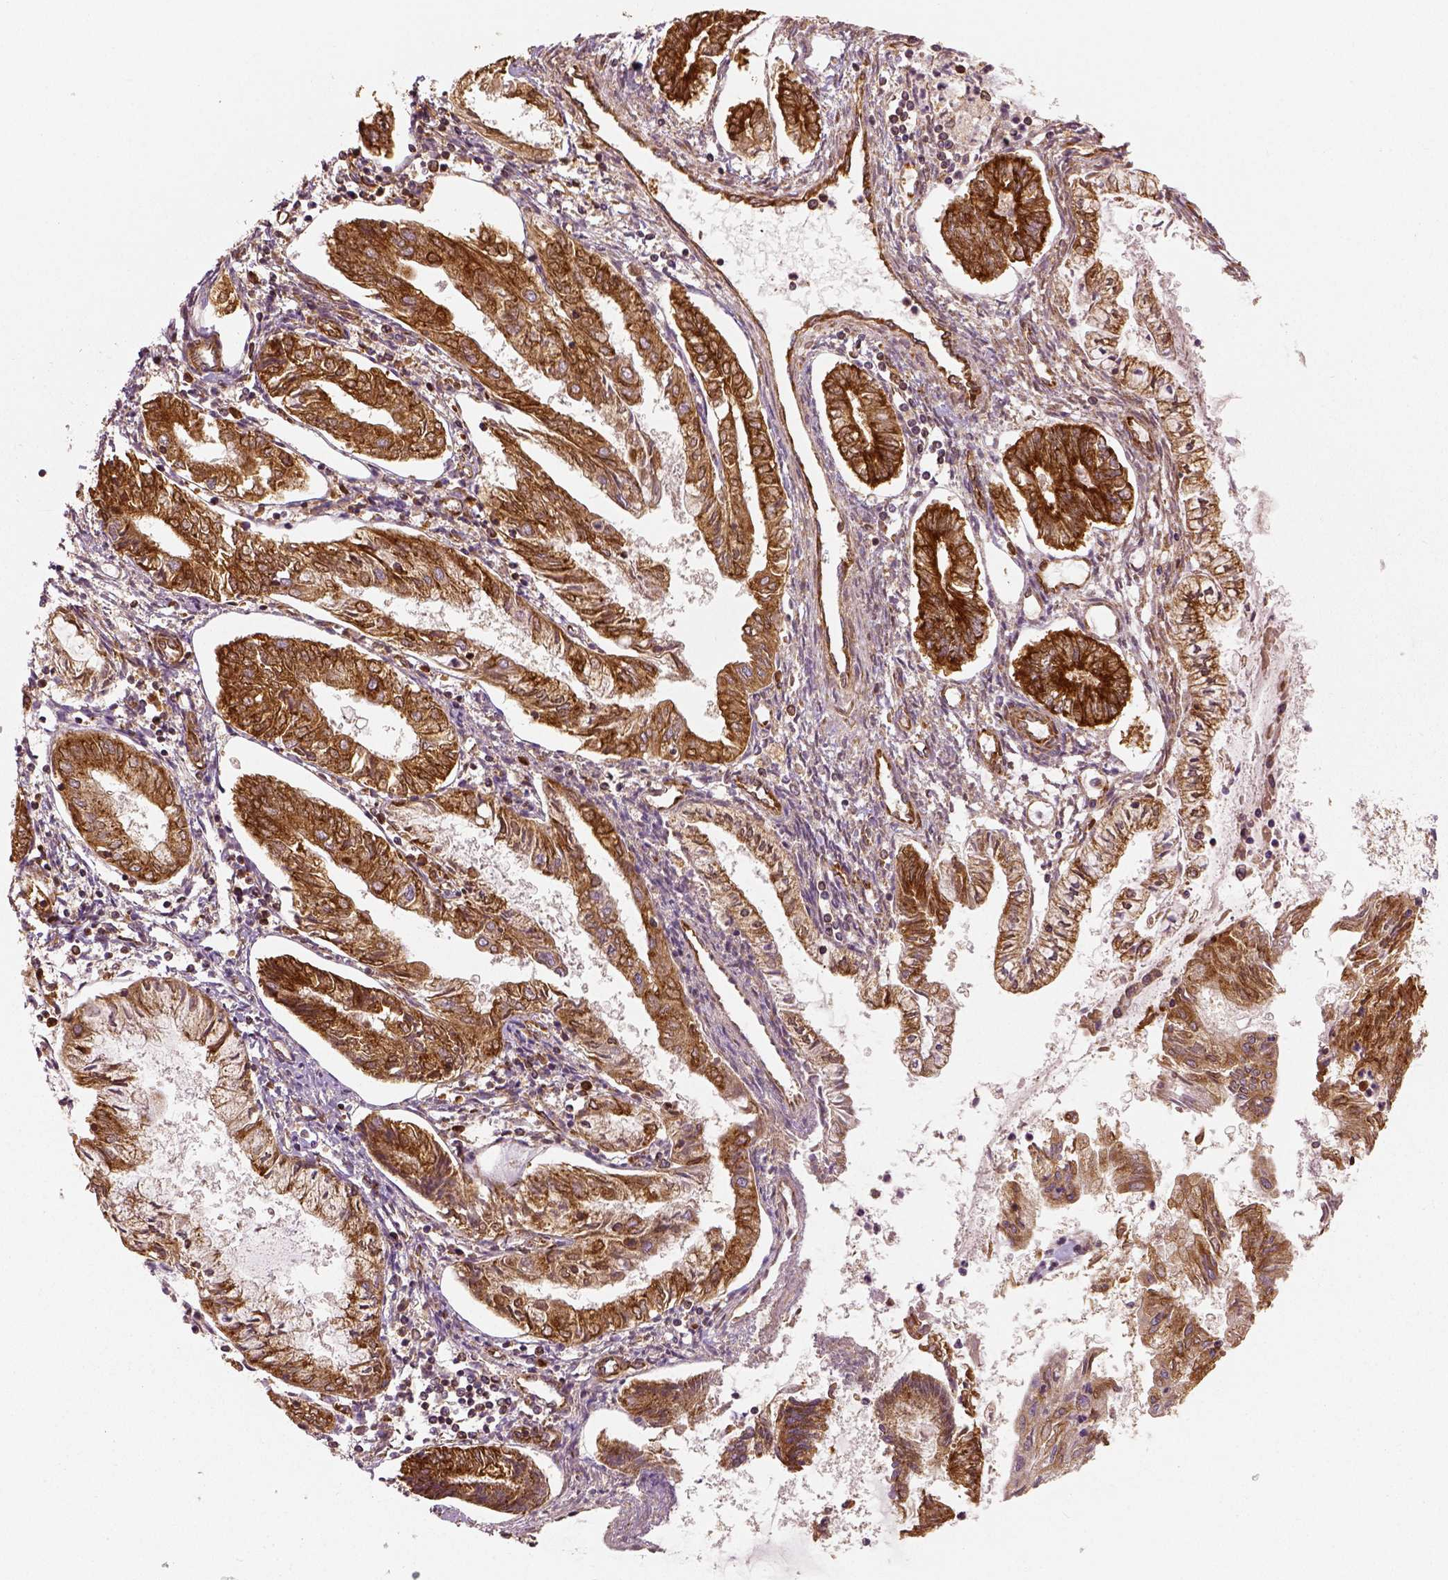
{"staining": {"intensity": "strong", "quantity": ">75%", "location": "cytoplasmic/membranous"}, "tissue": "endometrial cancer", "cell_type": "Tumor cells", "image_type": "cancer", "snomed": [{"axis": "morphology", "description": "Adenocarcinoma, NOS"}, {"axis": "topography", "description": "Endometrium"}], "caption": "A brown stain highlights strong cytoplasmic/membranous staining of a protein in adenocarcinoma (endometrial) tumor cells.", "gene": "PGAM5", "patient": {"sex": "female", "age": 68}}